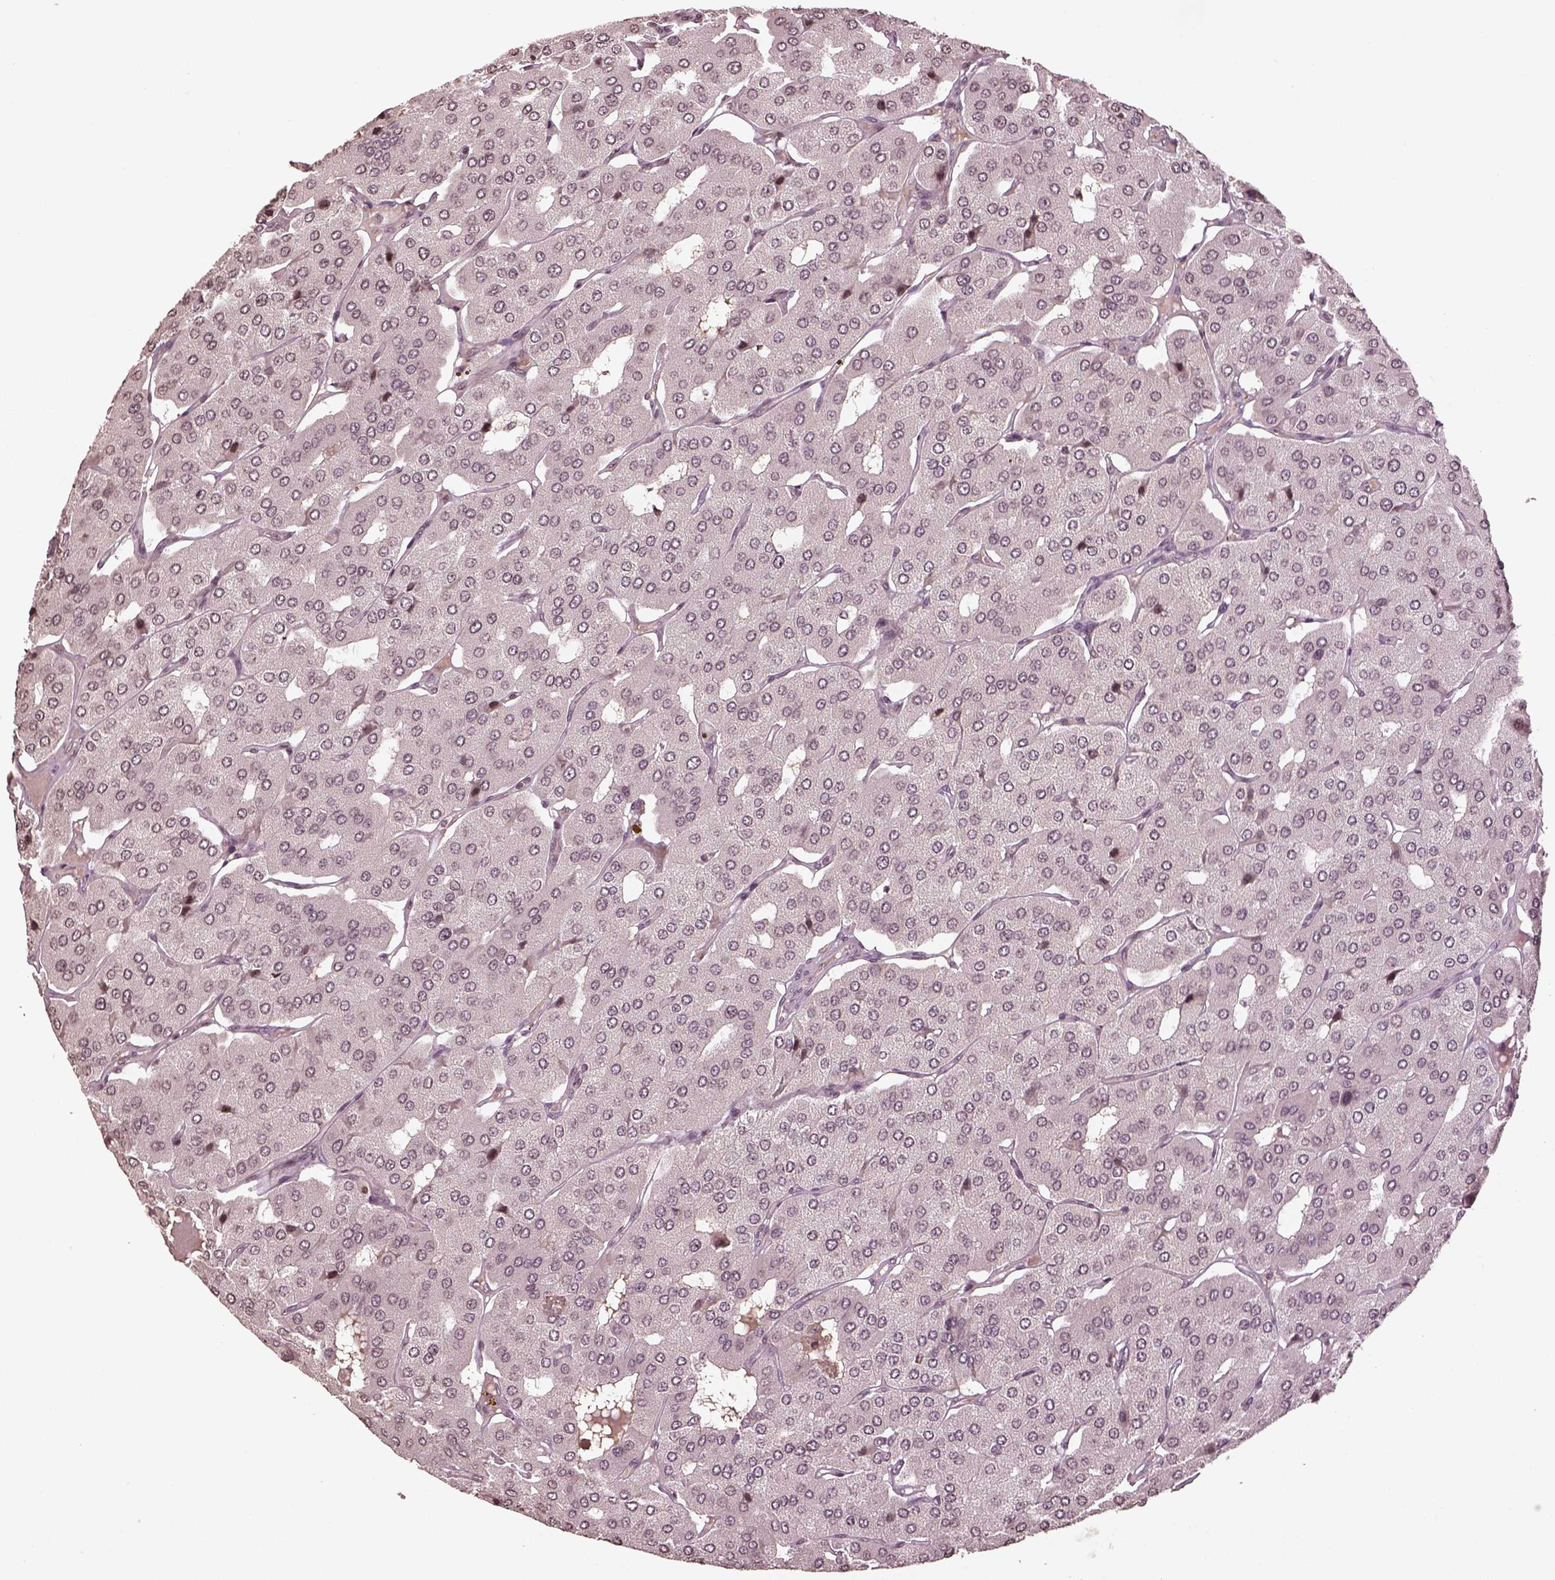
{"staining": {"intensity": "negative", "quantity": "none", "location": "none"}, "tissue": "parathyroid gland", "cell_type": "Glandular cells", "image_type": "normal", "snomed": [{"axis": "morphology", "description": "Normal tissue, NOS"}, {"axis": "morphology", "description": "Adenoma, NOS"}, {"axis": "topography", "description": "Parathyroid gland"}], "caption": "High magnification brightfield microscopy of normal parathyroid gland stained with DAB (brown) and counterstained with hematoxylin (blue): glandular cells show no significant expression.", "gene": "GRM4", "patient": {"sex": "female", "age": 86}}